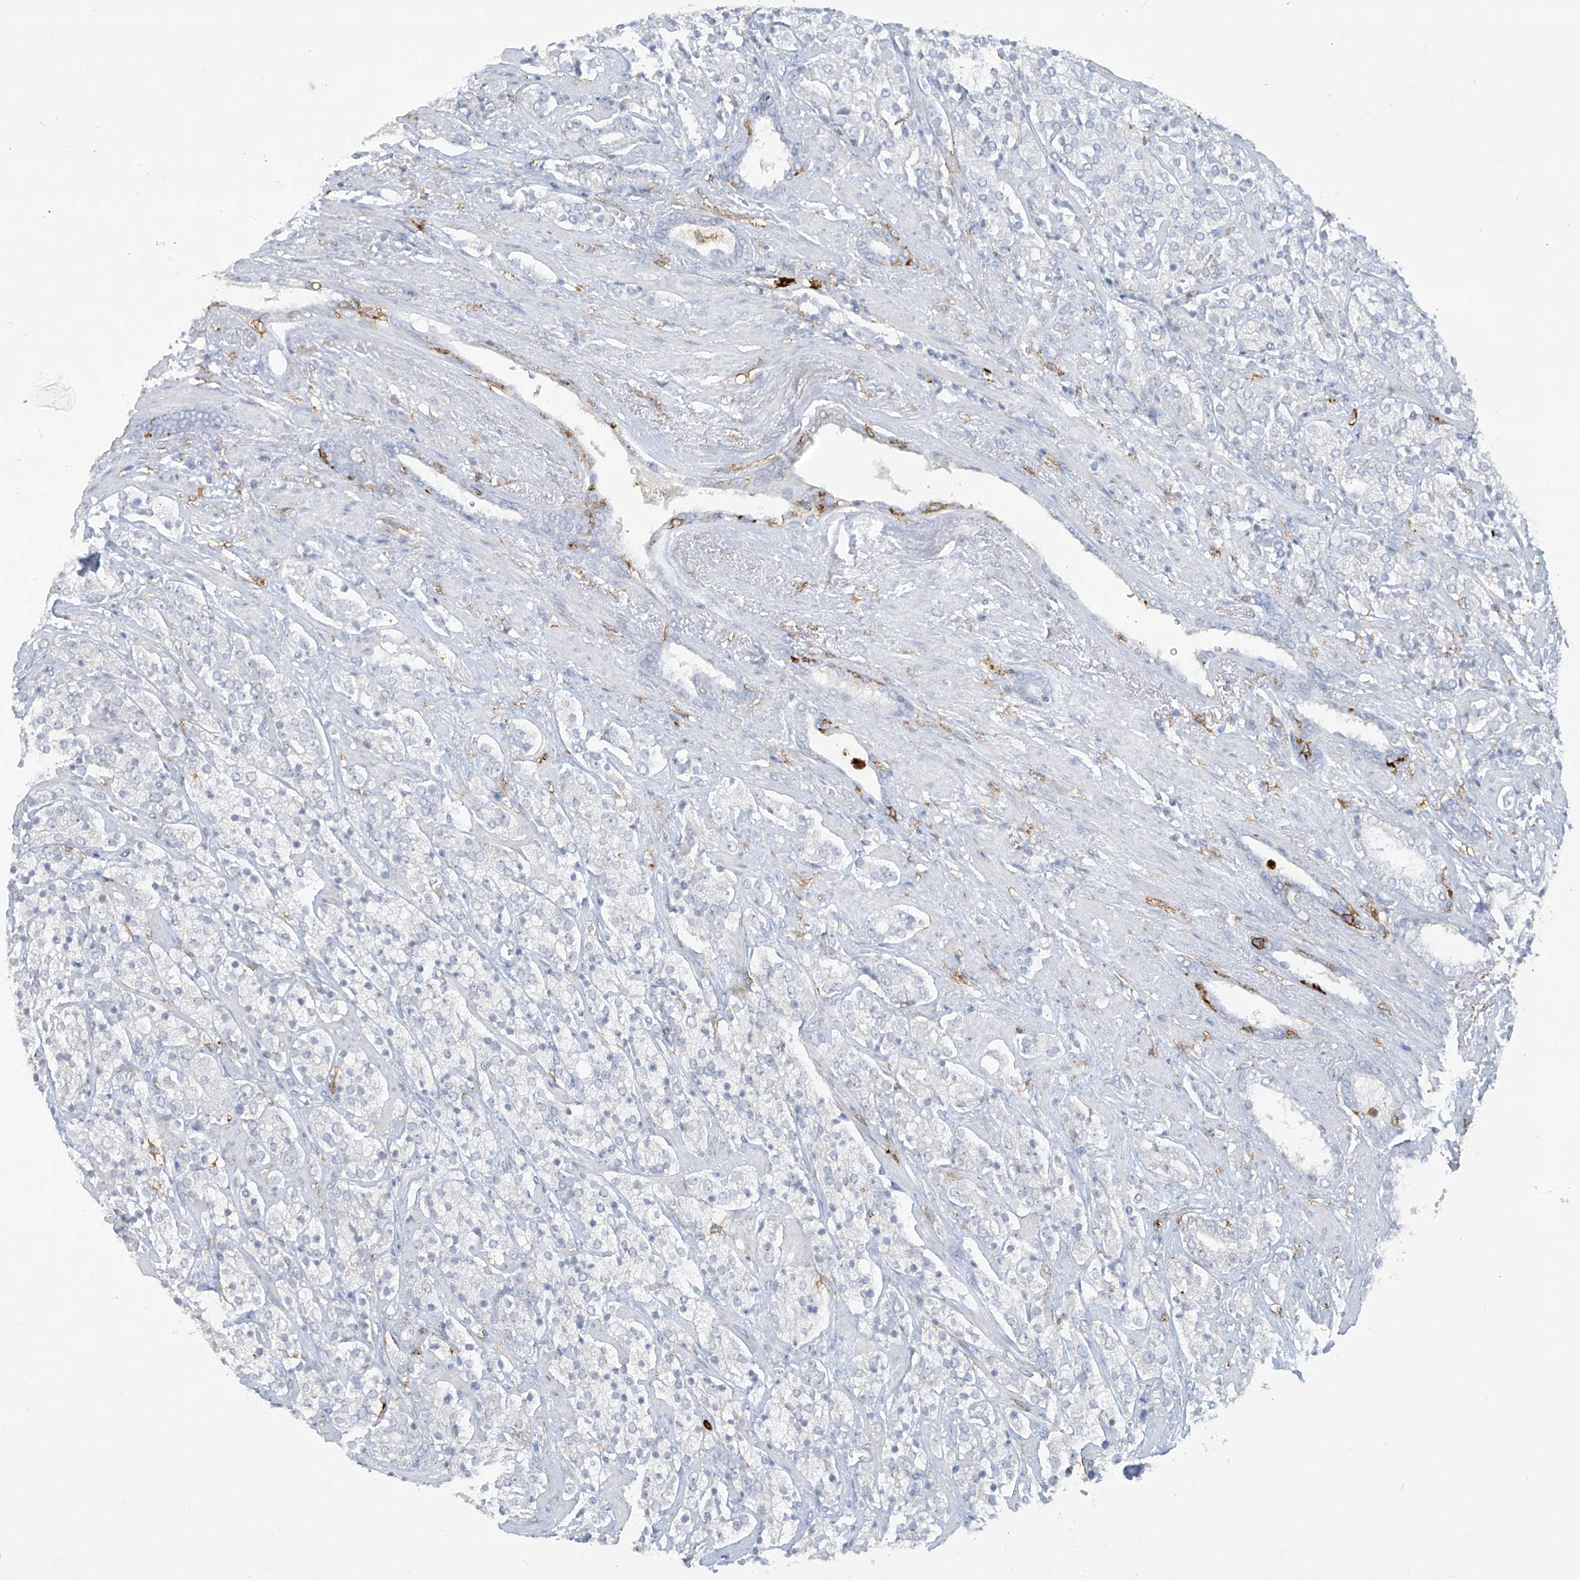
{"staining": {"intensity": "negative", "quantity": "none", "location": "none"}, "tissue": "prostate cancer", "cell_type": "Tumor cells", "image_type": "cancer", "snomed": [{"axis": "morphology", "description": "Adenocarcinoma, High grade"}, {"axis": "topography", "description": "Prostate"}], "caption": "Tumor cells are negative for protein expression in human prostate high-grade adenocarcinoma.", "gene": "FCGR3A", "patient": {"sex": "male", "age": 71}}